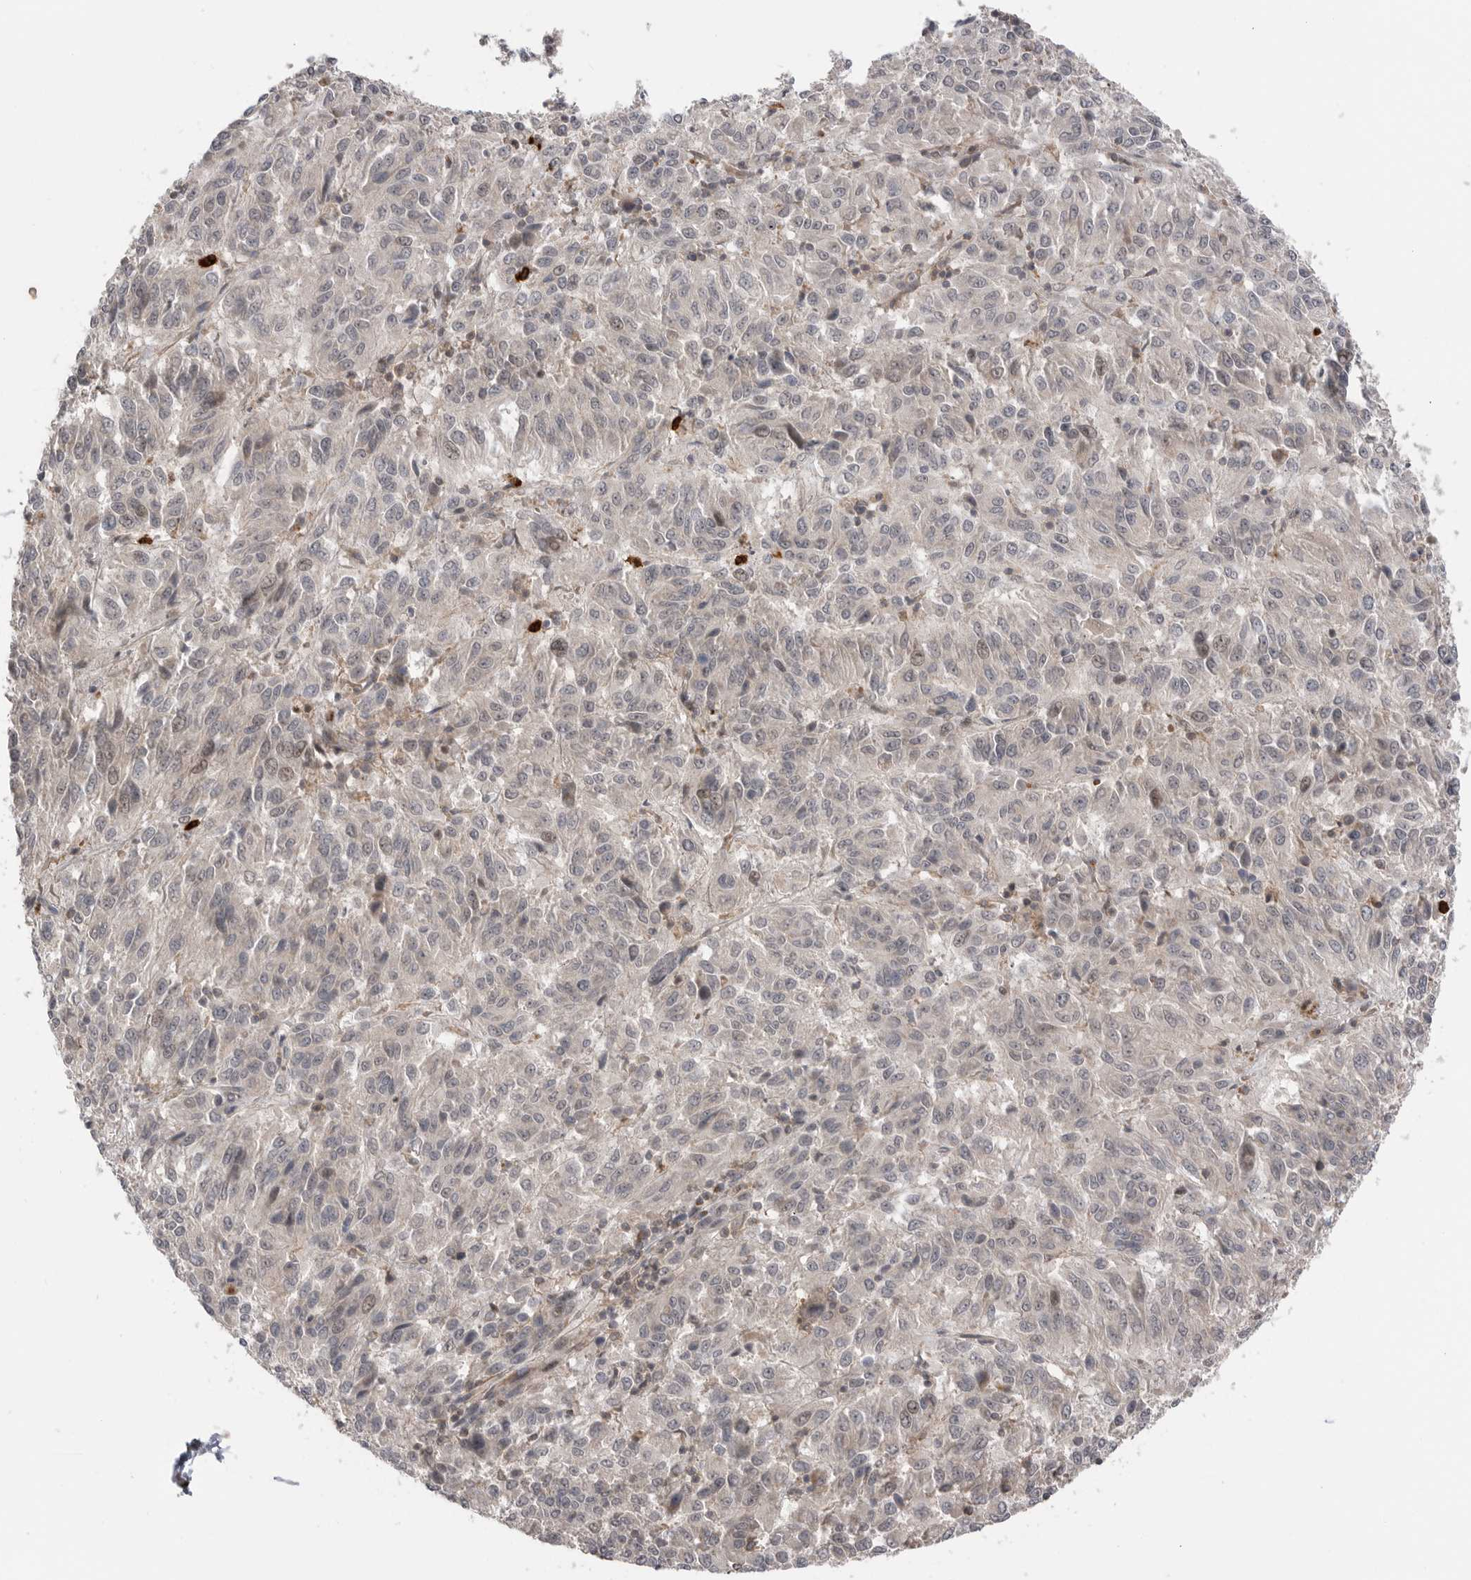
{"staining": {"intensity": "negative", "quantity": "none", "location": "none"}, "tissue": "melanoma", "cell_type": "Tumor cells", "image_type": "cancer", "snomed": [{"axis": "morphology", "description": "Malignant melanoma, Metastatic site"}, {"axis": "topography", "description": "Lung"}], "caption": "High magnification brightfield microscopy of melanoma stained with DAB (brown) and counterstained with hematoxylin (blue): tumor cells show no significant staining.", "gene": "PEAK1", "patient": {"sex": "male", "age": 64}}